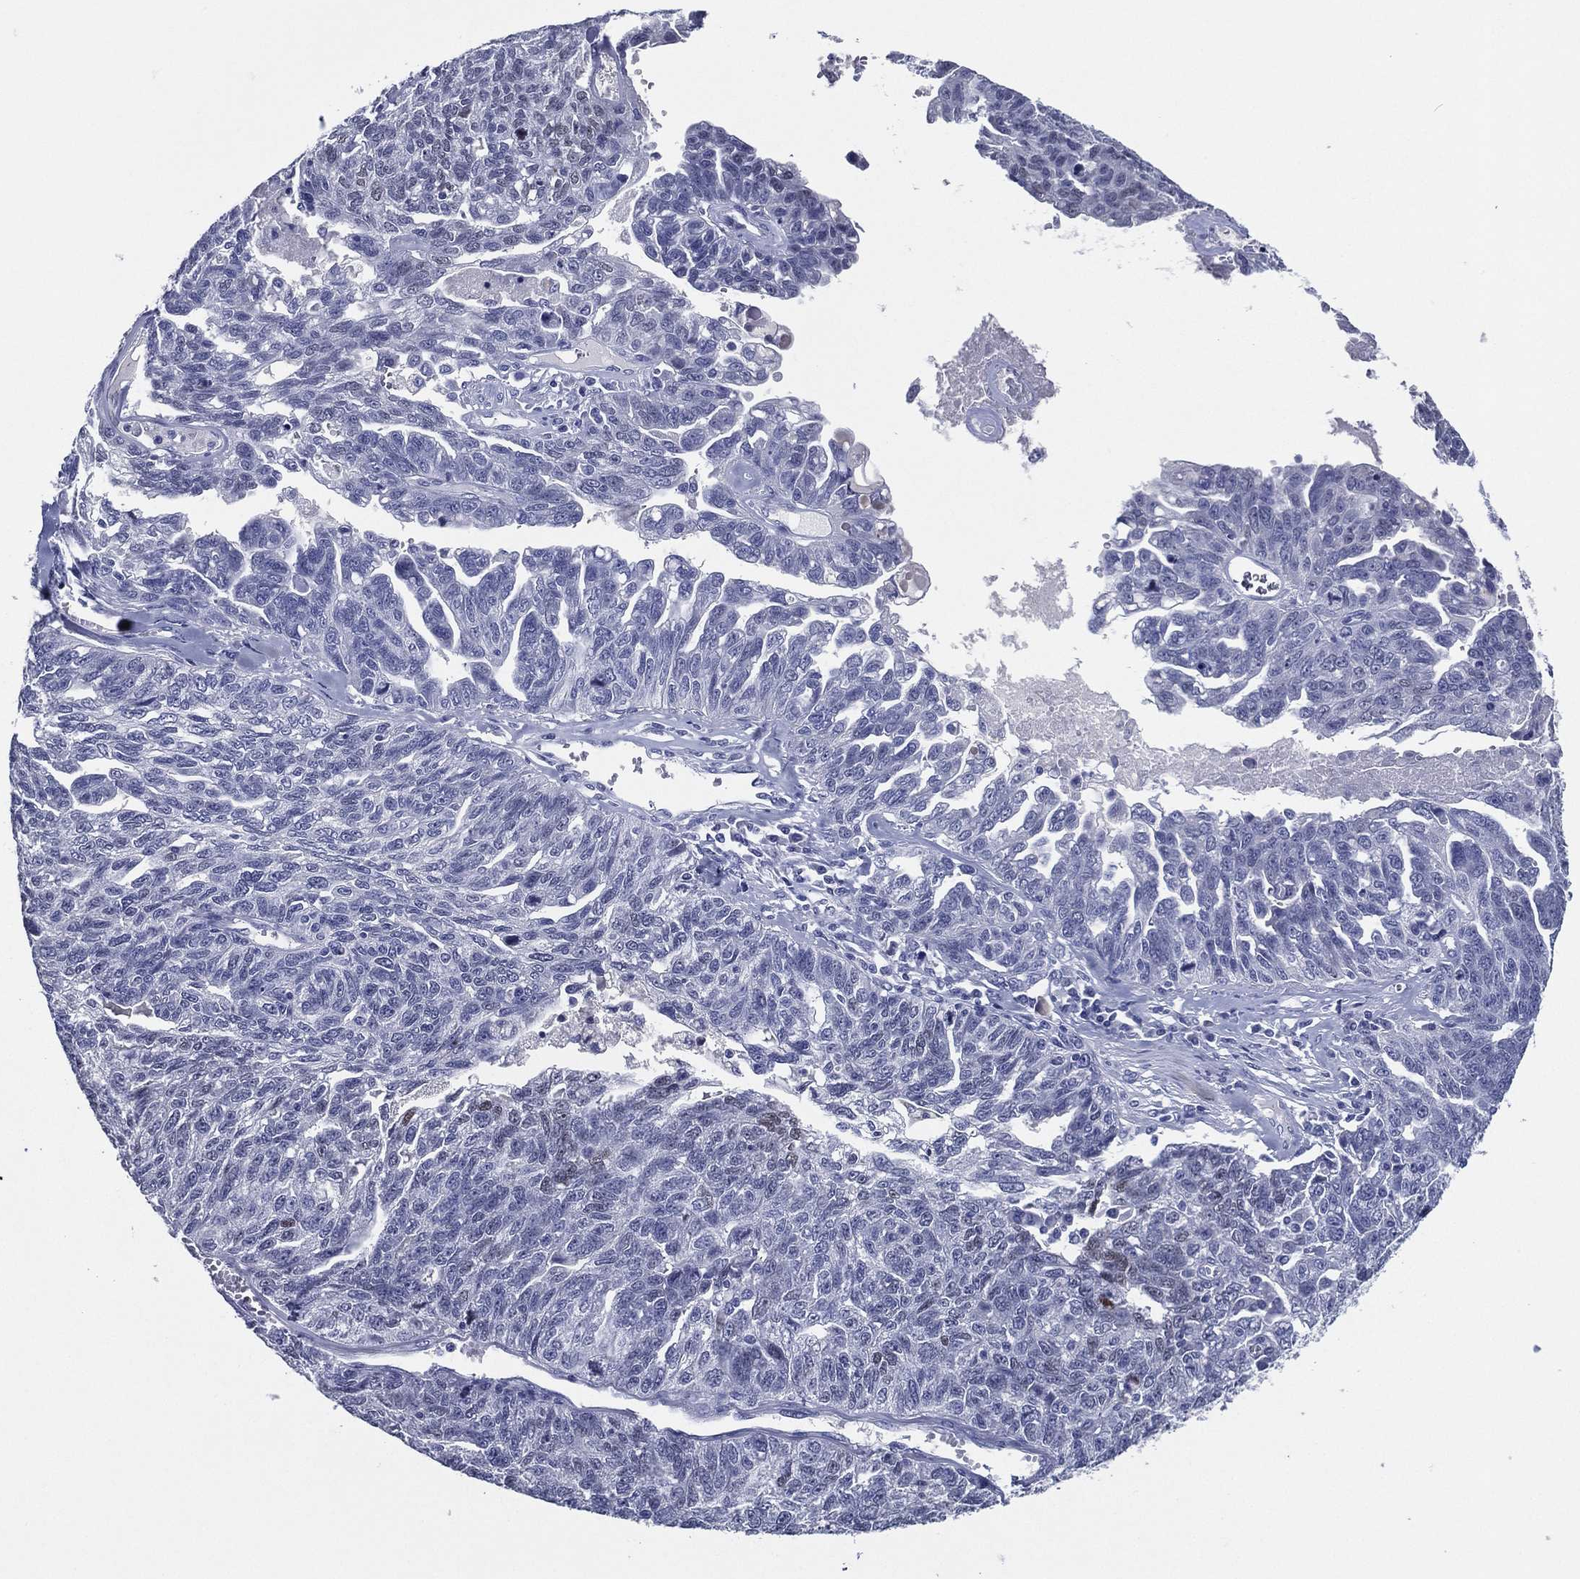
{"staining": {"intensity": "negative", "quantity": "none", "location": "none"}, "tissue": "ovarian cancer", "cell_type": "Tumor cells", "image_type": "cancer", "snomed": [{"axis": "morphology", "description": "Cystadenocarcinoma, serous, NOS"}, {"axis": "topography", "description": "Ovary"}], "caption": "The histopathology image shows no staining of tumor cells in serous cystadenocarcinoma (ovarian).", "gene": "TFAP2A", "patient": {"sex": "female", "age": 71}}